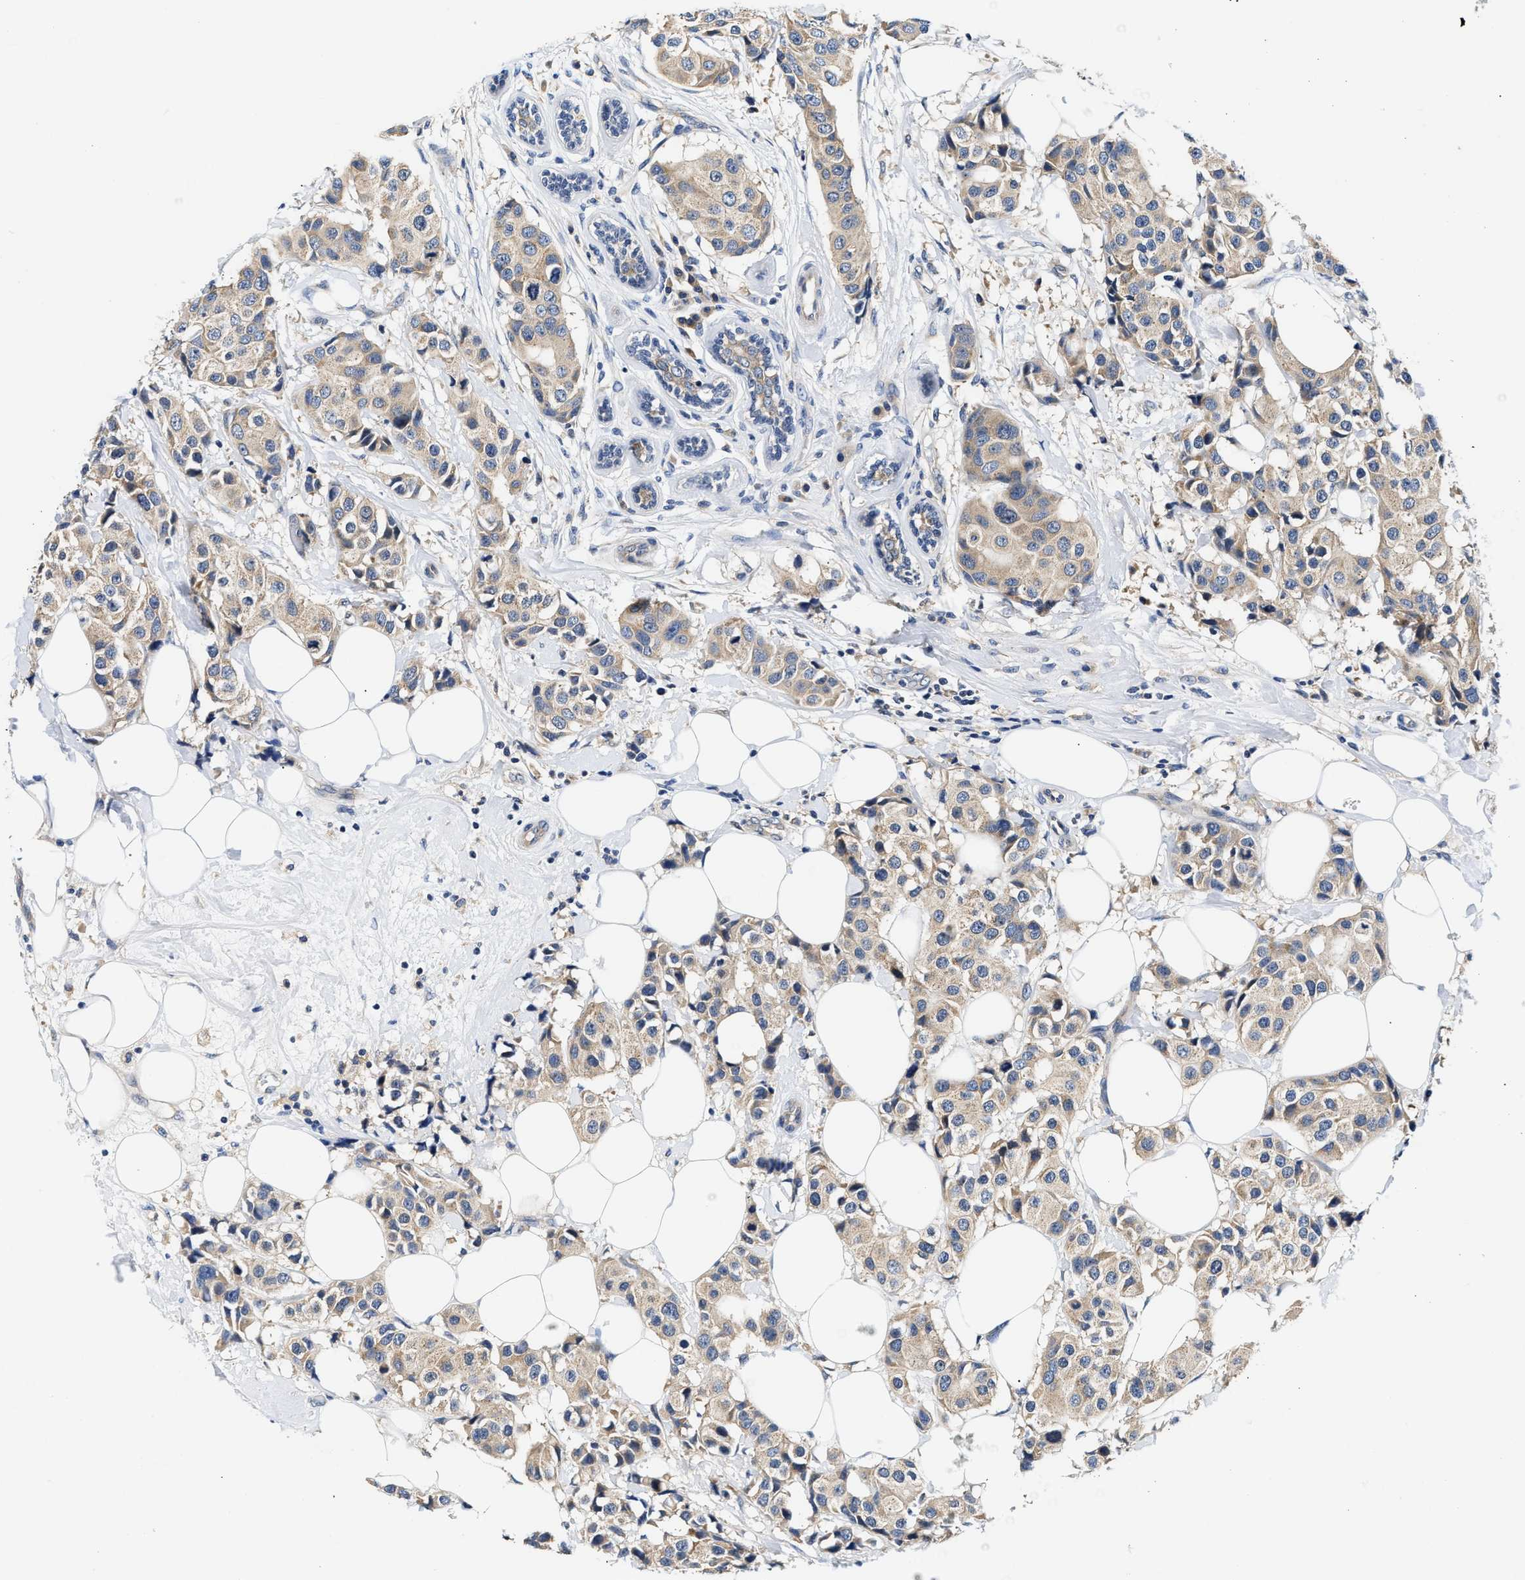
{"staining": {"intensity": "weak", "quantity": ">75%", "location": "cytoplasmic/membranous"}, "tissue": "breast cancer", "cell_type": "Tumor cells", "image_type": "cancer", "snomed": [{"axis": "morphology", "description": "Normal tissue, NOS"}, {"axis": "morphology", "description": "Duct carcinoma"}, {"axis": "topography", "description": "Breast"}], "caption": "Protein staining reveals weak cytoplasmic/membranous expression in about >75% of tumor cells in breast cancer.", "gene": "FAM185A", "patient": {"sex": "female", "age": 39}}